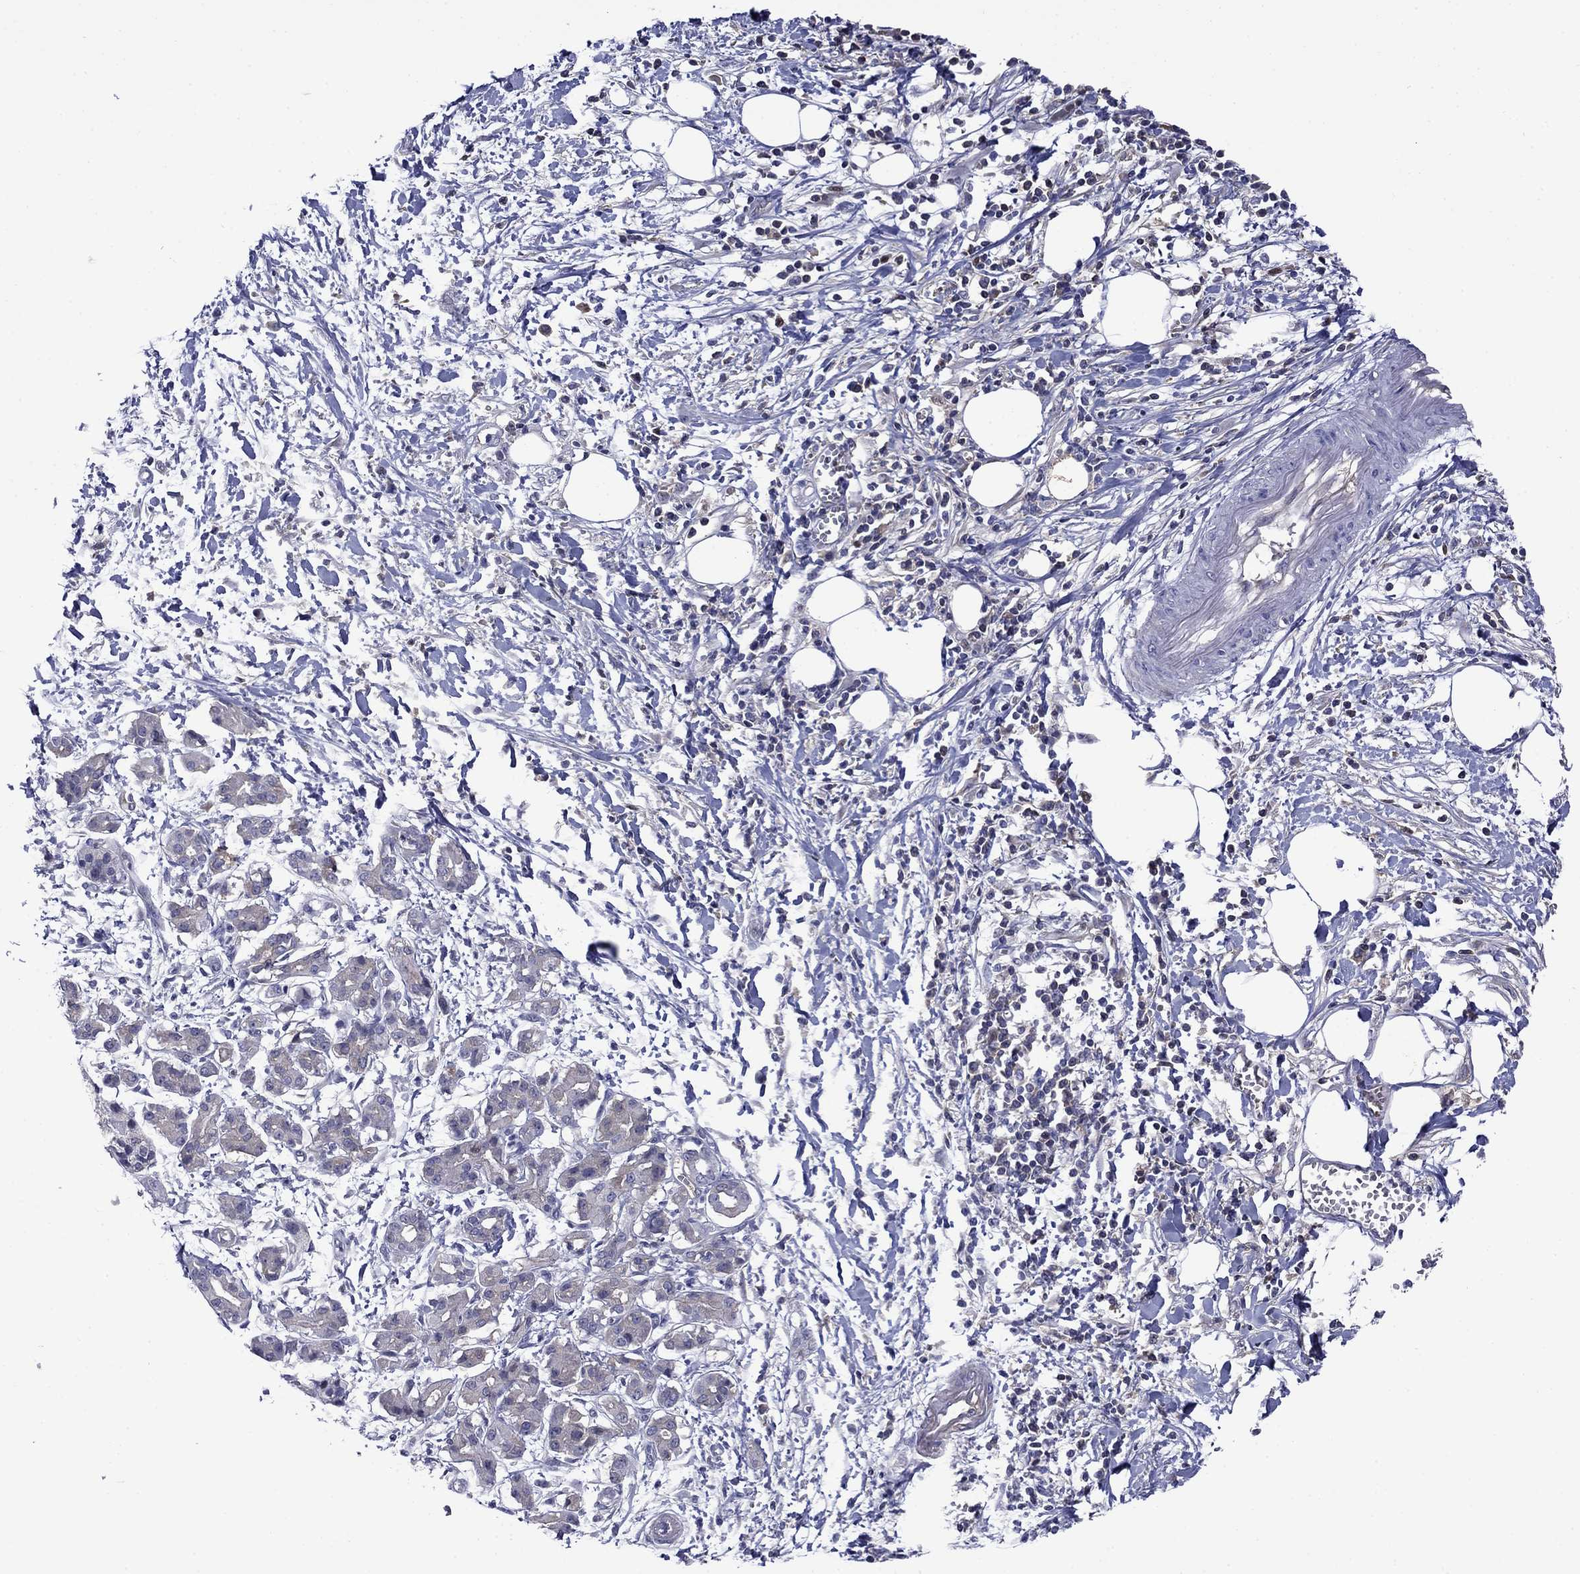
{"staining": {"intensity": "negative", "quantity": "none", "location": "none"}, "tissue": "pancreatic cancer", "cell_type": "Tumor cells", "image_type": "cancer", "snomed": [{"axis": "morphology", "description": "Adenocarcinoma, NOS"}, {"axis": "topography", "description": "Pancreas"}], "caption": "Pancreatic adenocarcinoma stained for a protein using immunohistochemistry demonstrates no positivity tumor cells.", "gene": "APOA2", "patient": {"sex": "male", "age": 72}}